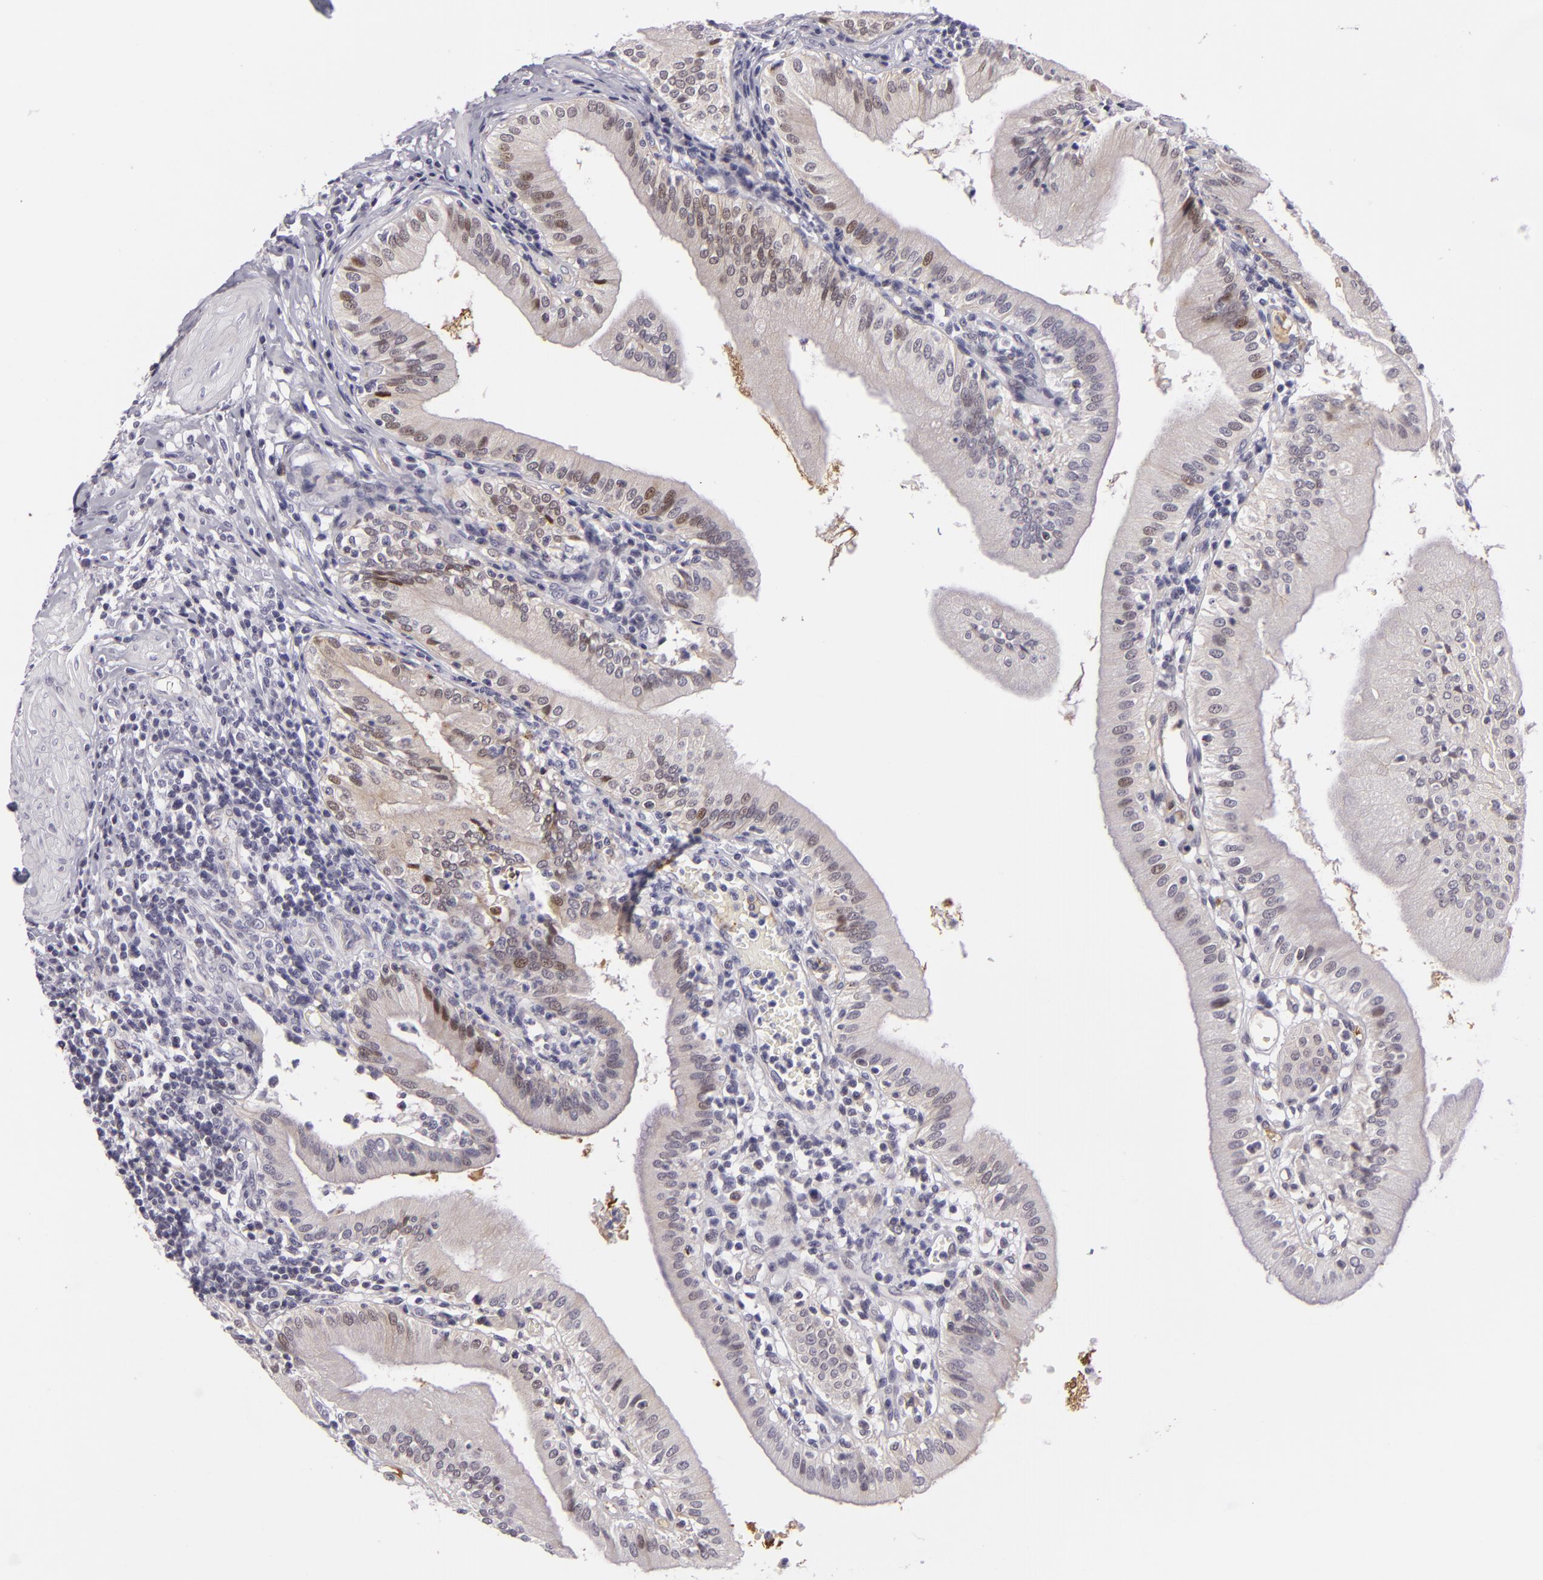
{"staining": {"intensity": "weak", "quantity": "<25%", "location": "cytoplasmic/membranous"}, "tissue": "gallbladder", "cell_type": "Glandular cells", "image_type": "normal", "snomed": [{"axis": "morphology", "description": "Normal tissue, NOS"}, {"axis": "topography", "description": "Gallbladder"}], "caption": "The IHC micrograph has no significant positivity in glandular cells of gallbladder.", "gene": "CTNNB1", "patient": {"sex": "male", "age": 58}}